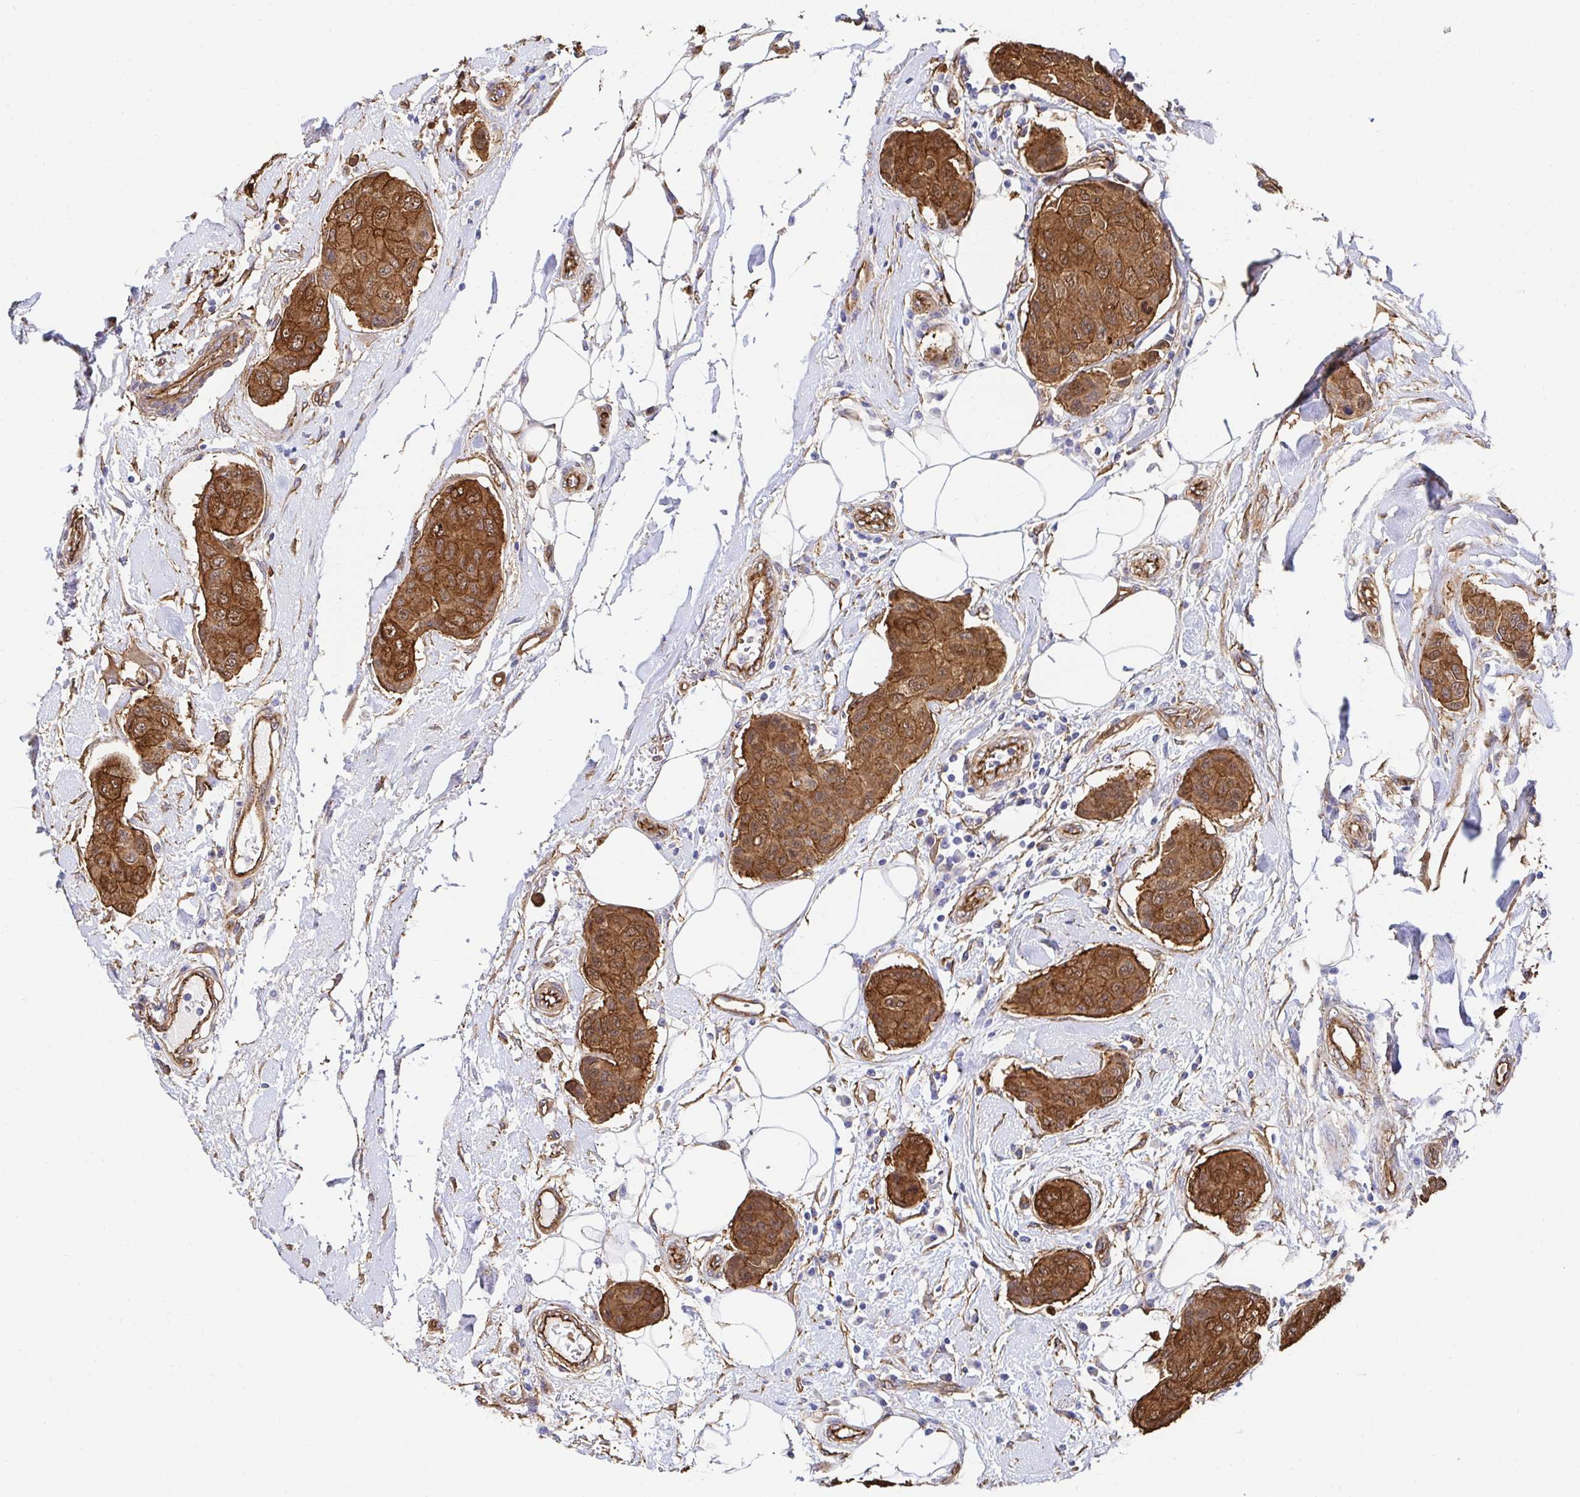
{"staining": {"intensity": "strong", "quantity": ">75%", "location": "cytoplasmic/membranous"}, "tissue": "breast cancer", "cell_type": "Tumor cells", "image_type": "cancer", "snomed": [{"axis": "morphology", "description": "Duct carcinoma"}, {"axis": "topography", "description": "Breast"}, {"axis": "topography", "description": "Lymph node"}], "caption": "This is a micrograph of immunohistochemistry (IHC) staining of breast cancer (invasive ductal carcinoma), which shows strong positivity in the cytoplasmic/membranous of tumor cells.", "gene": "CTTN", "patient": {"sex": "female", "age": 80}}